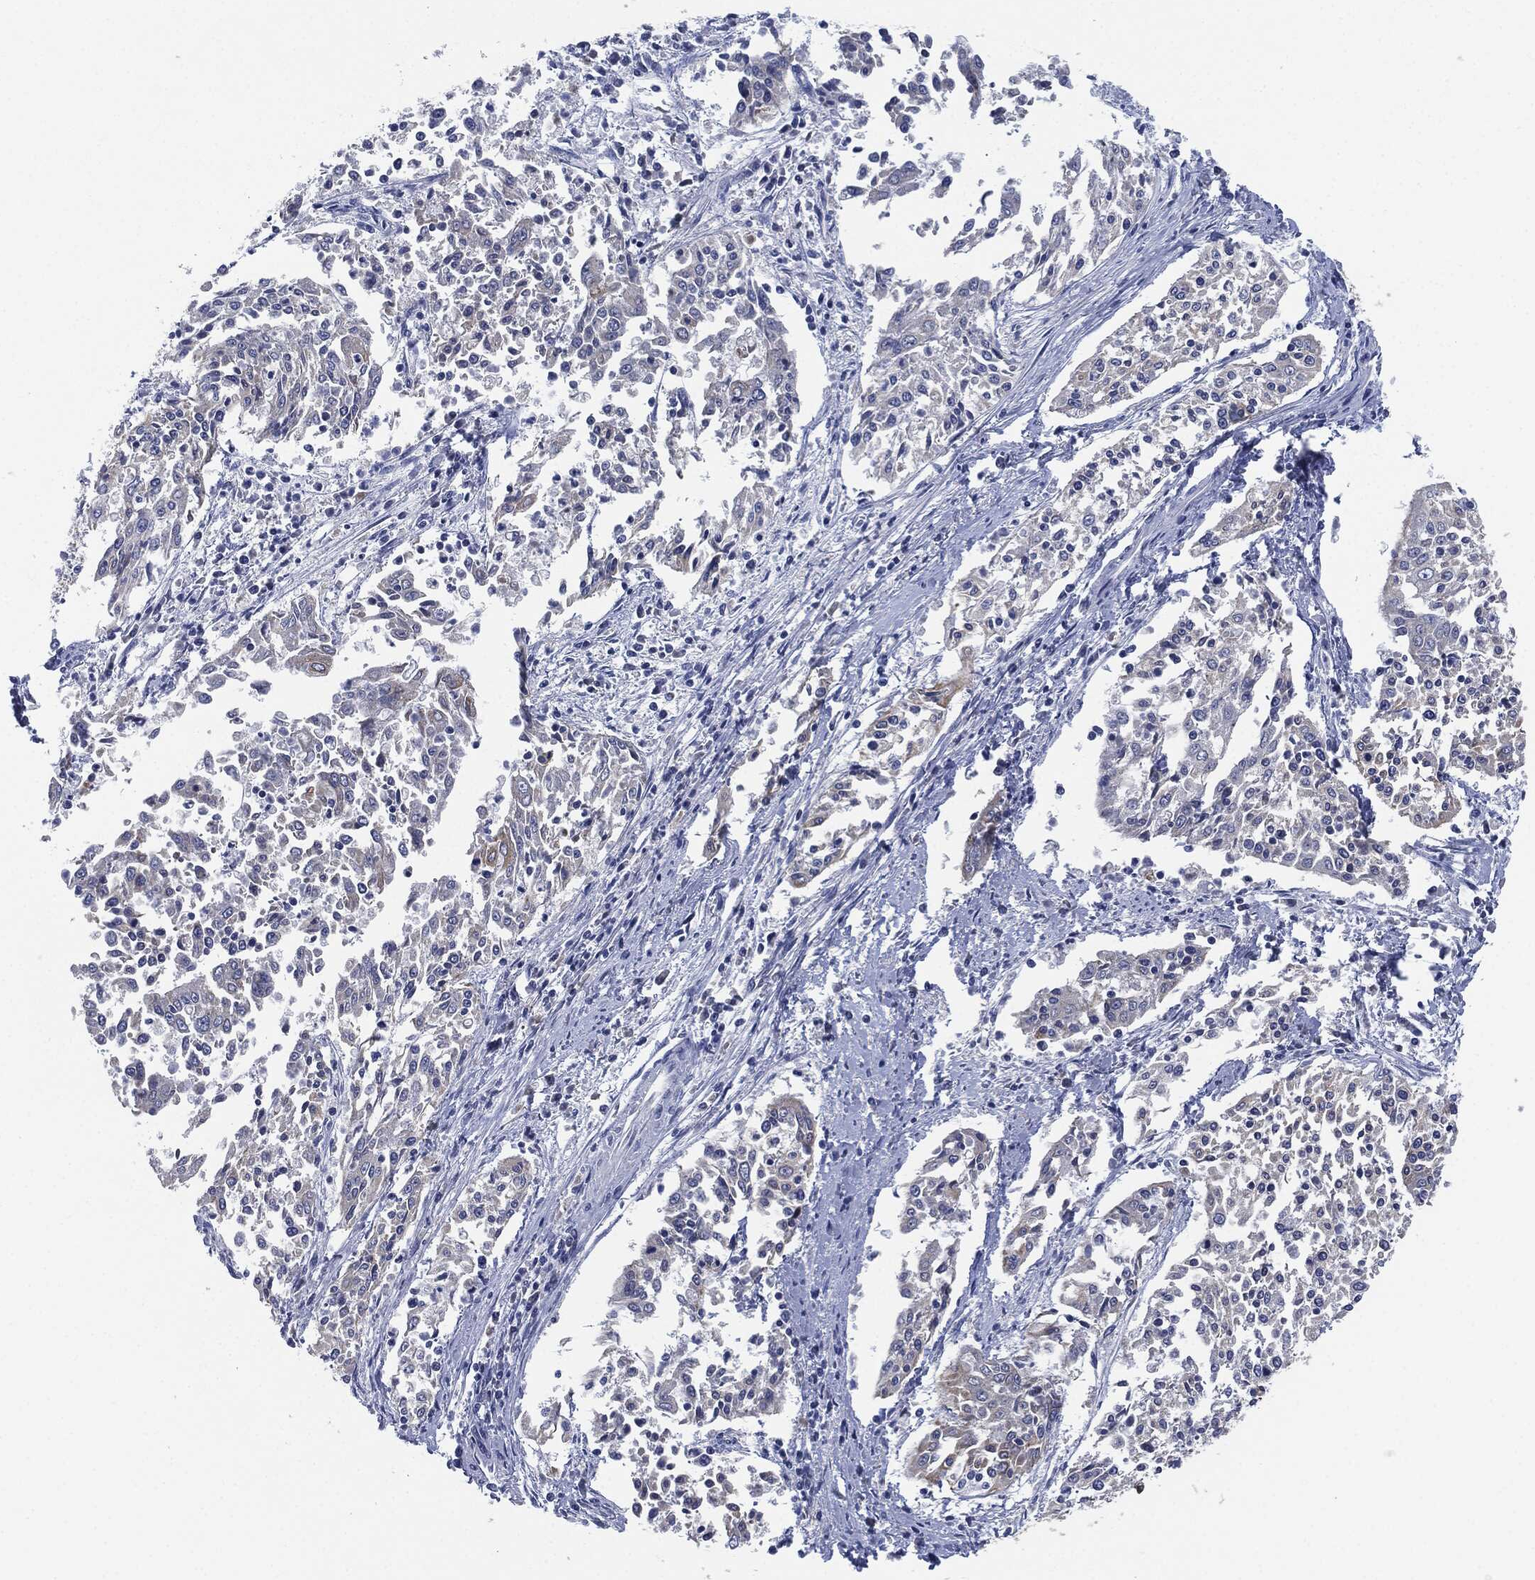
{"staining": {"intensity": "negative", "quantity": "none", "location": "none"}, "tissue": "cervical cancer", "cell_type": "Tumor cells", "image_type": "cancer", "snomed": [{"axis": "morphology", "description": "Squamous cell carcinoma, NOS"}, {"axis": "topography", "description": "Cervix"}], "caption": "Immunohistochemistry histopathology image of cervical cancer stained for a protein (brown), which exhibits no expression in tumor cells.", "gene": "SHROOM2", "patient": {"sex": "female", "age": 41}}